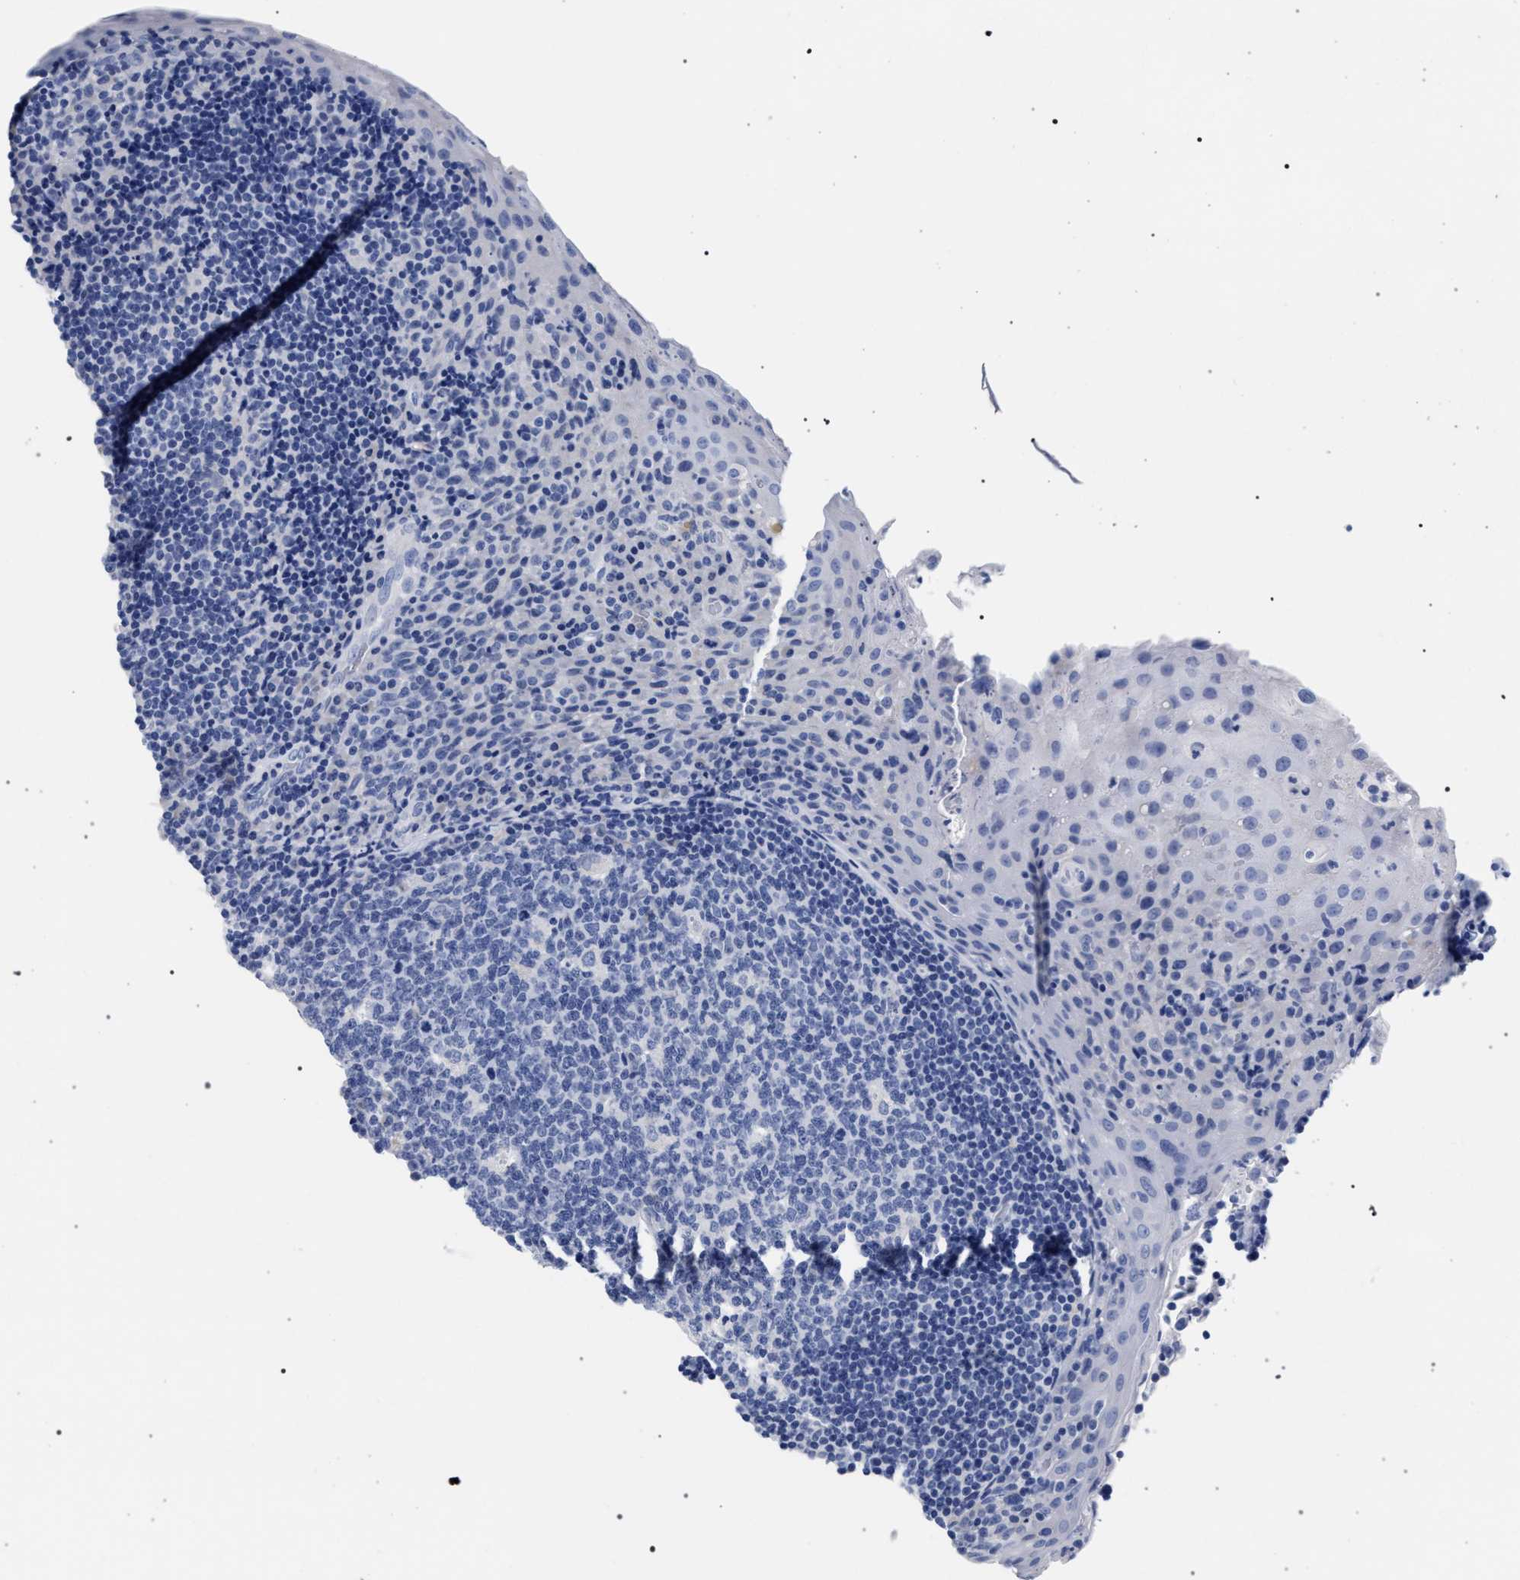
{"staining": {"intensity": "negative", "quantity": "none", "location": "none"}, "tissue": "tonsil", "cell_type": "Germinal center cells", "image_type": "normal", "snomed": [{"axis": "morphology", "description": "Normal tissue, NOS"}, {"axis": "topography", "description": "Tonsil"}], "caption": "A histopathology image of tonsil stained for a protein demonstrates no brown staining in germinal center cells. (Stains: DAB (3,3'-diaminobenzidine) IHC with hematoxylin counter stain, Microscopy: brightfield microscopy at high magnification).", "gene": "AKAP4", "patient": {"sex": "male", "age": 17}}